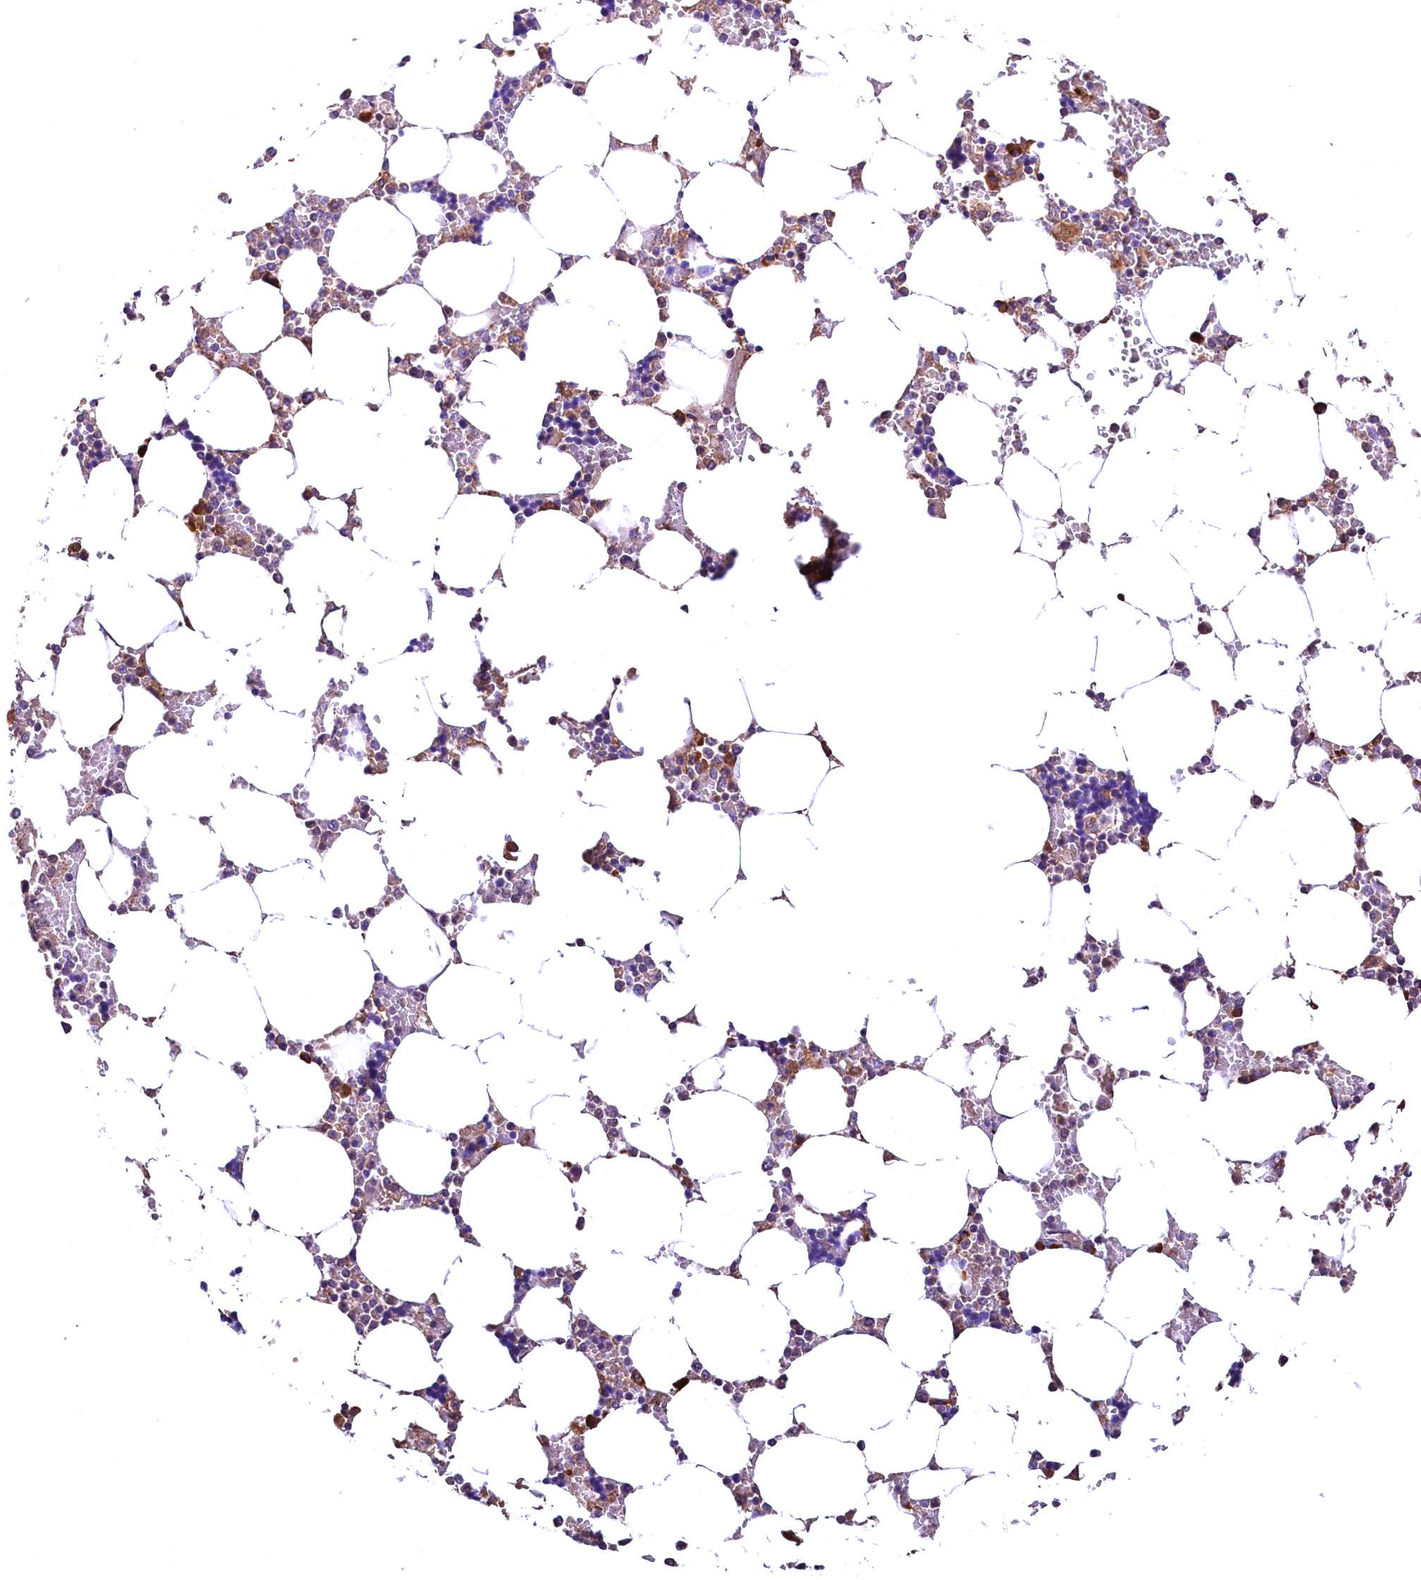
{"staining": {"intensity": "strong", "quantity": "<25%", "location": "cytoplasmic/membranous"}, "tissue": "bone marrow", "cell_type": "Hematopoietic cells", "image_type": "normal", "snomed": [{"axis": "morphology", "description": "Normal tissue, NOS"}, {"axis": "topography", "description": "Bone marrow"}], "caption": "Immunohistochemical staining of benign bone marrow shows strong cytoplasmic/membranous protein positivity in about <25% of hematopoietic cells.", "gene": "ENKD1", "patient": {"sex": "male", "age": 64}}